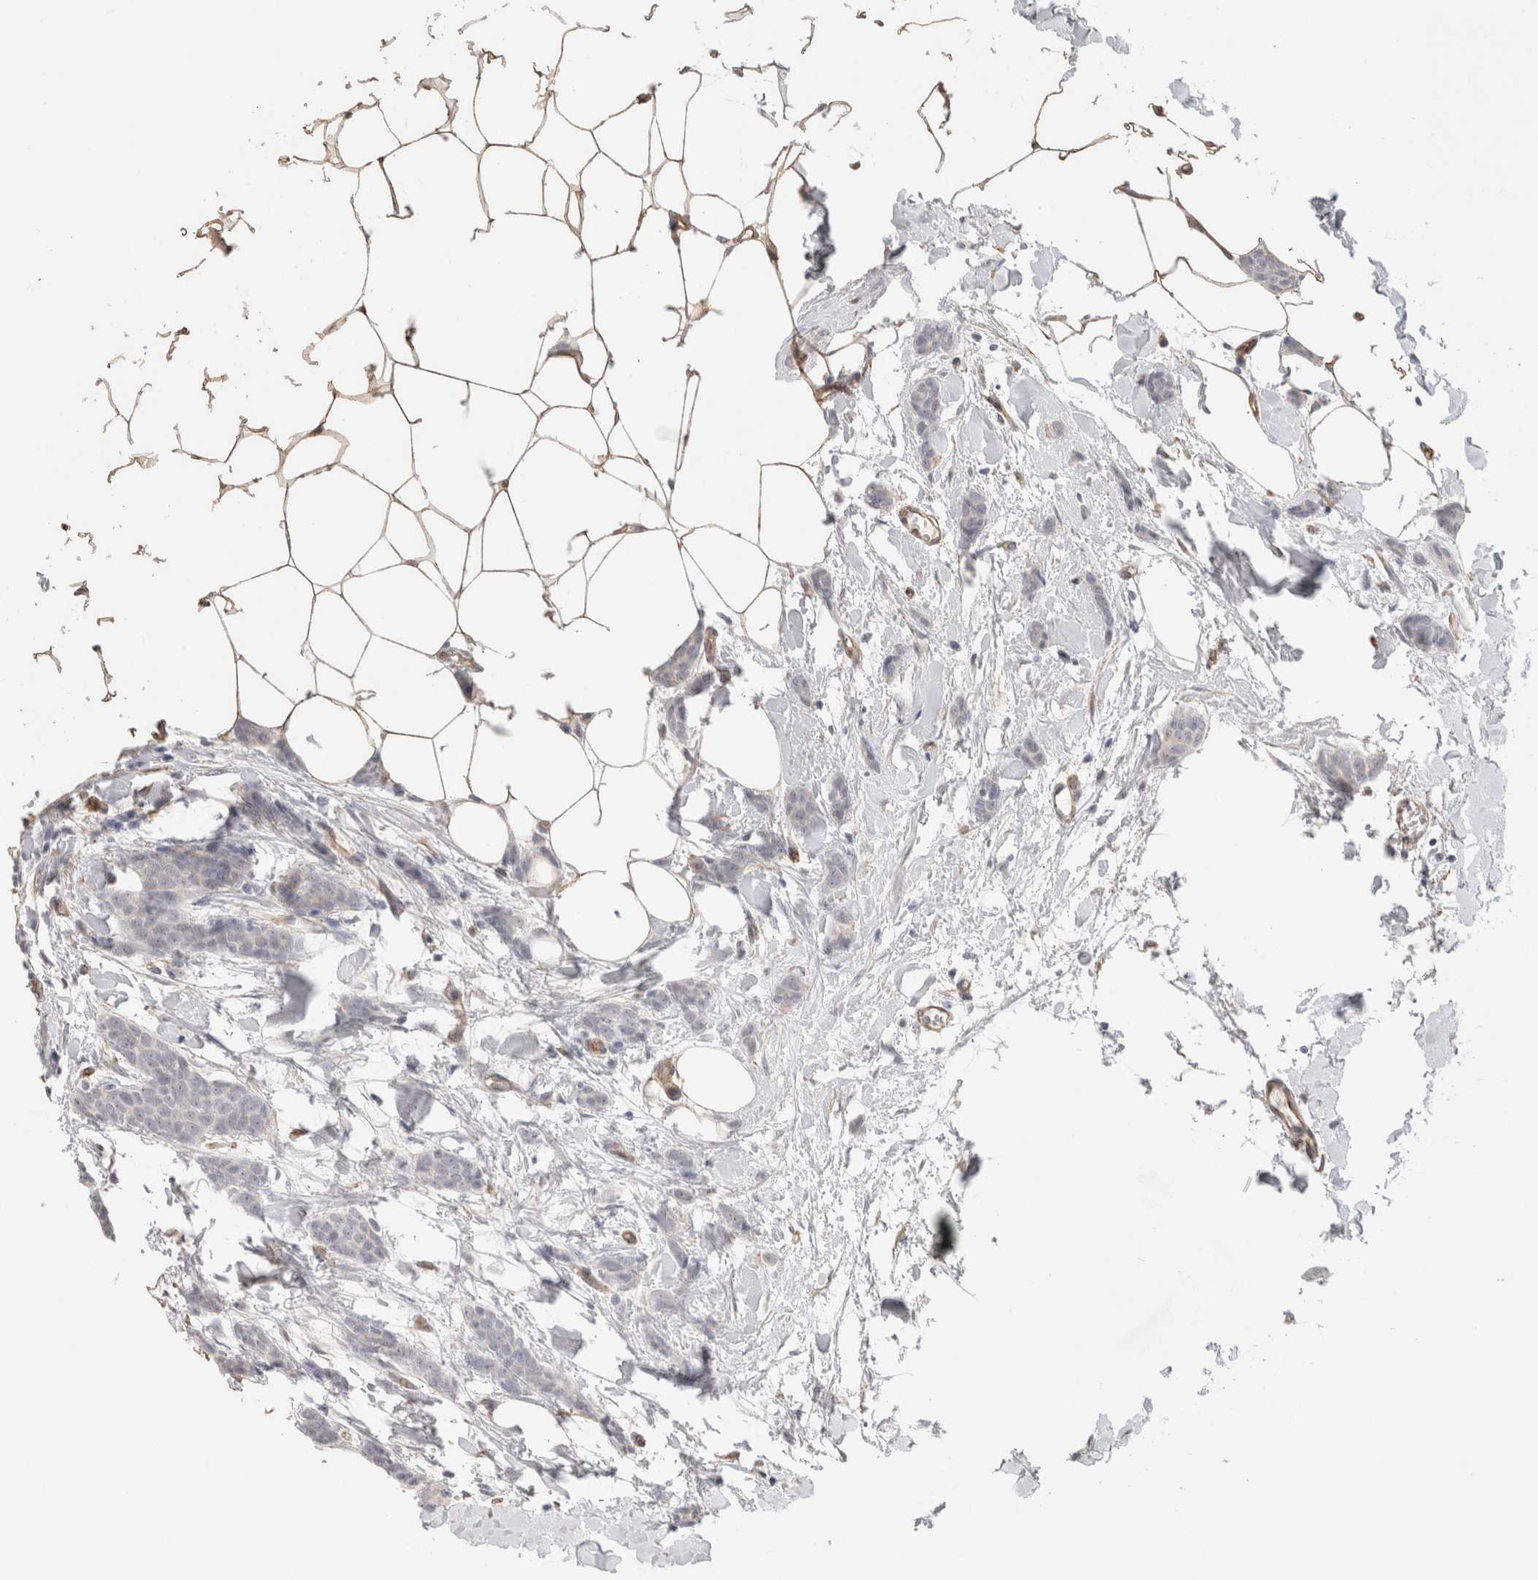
{"staining": {"intensity": "negative", "quantity": "none", "location": "none"}, "tissue": "breast cancer", "cell_type": "Tumor cells", "image_type": "cancer", "snomed": [{"axis": "morphology", "description": "Lobular carcinoma"}, {"axis": "topography", "description": "Skin"}, {"axis": "topography", "description": "Breast"}], "caption": "This image is of breast lobular carcinoma stained with immunohistochemistry to label a protein in brown with the nuclei are counter-stained blue. There is no expression in tumor cells.", "gene": "CAAP1", "patient": {"sex": "female", "age": 46}}